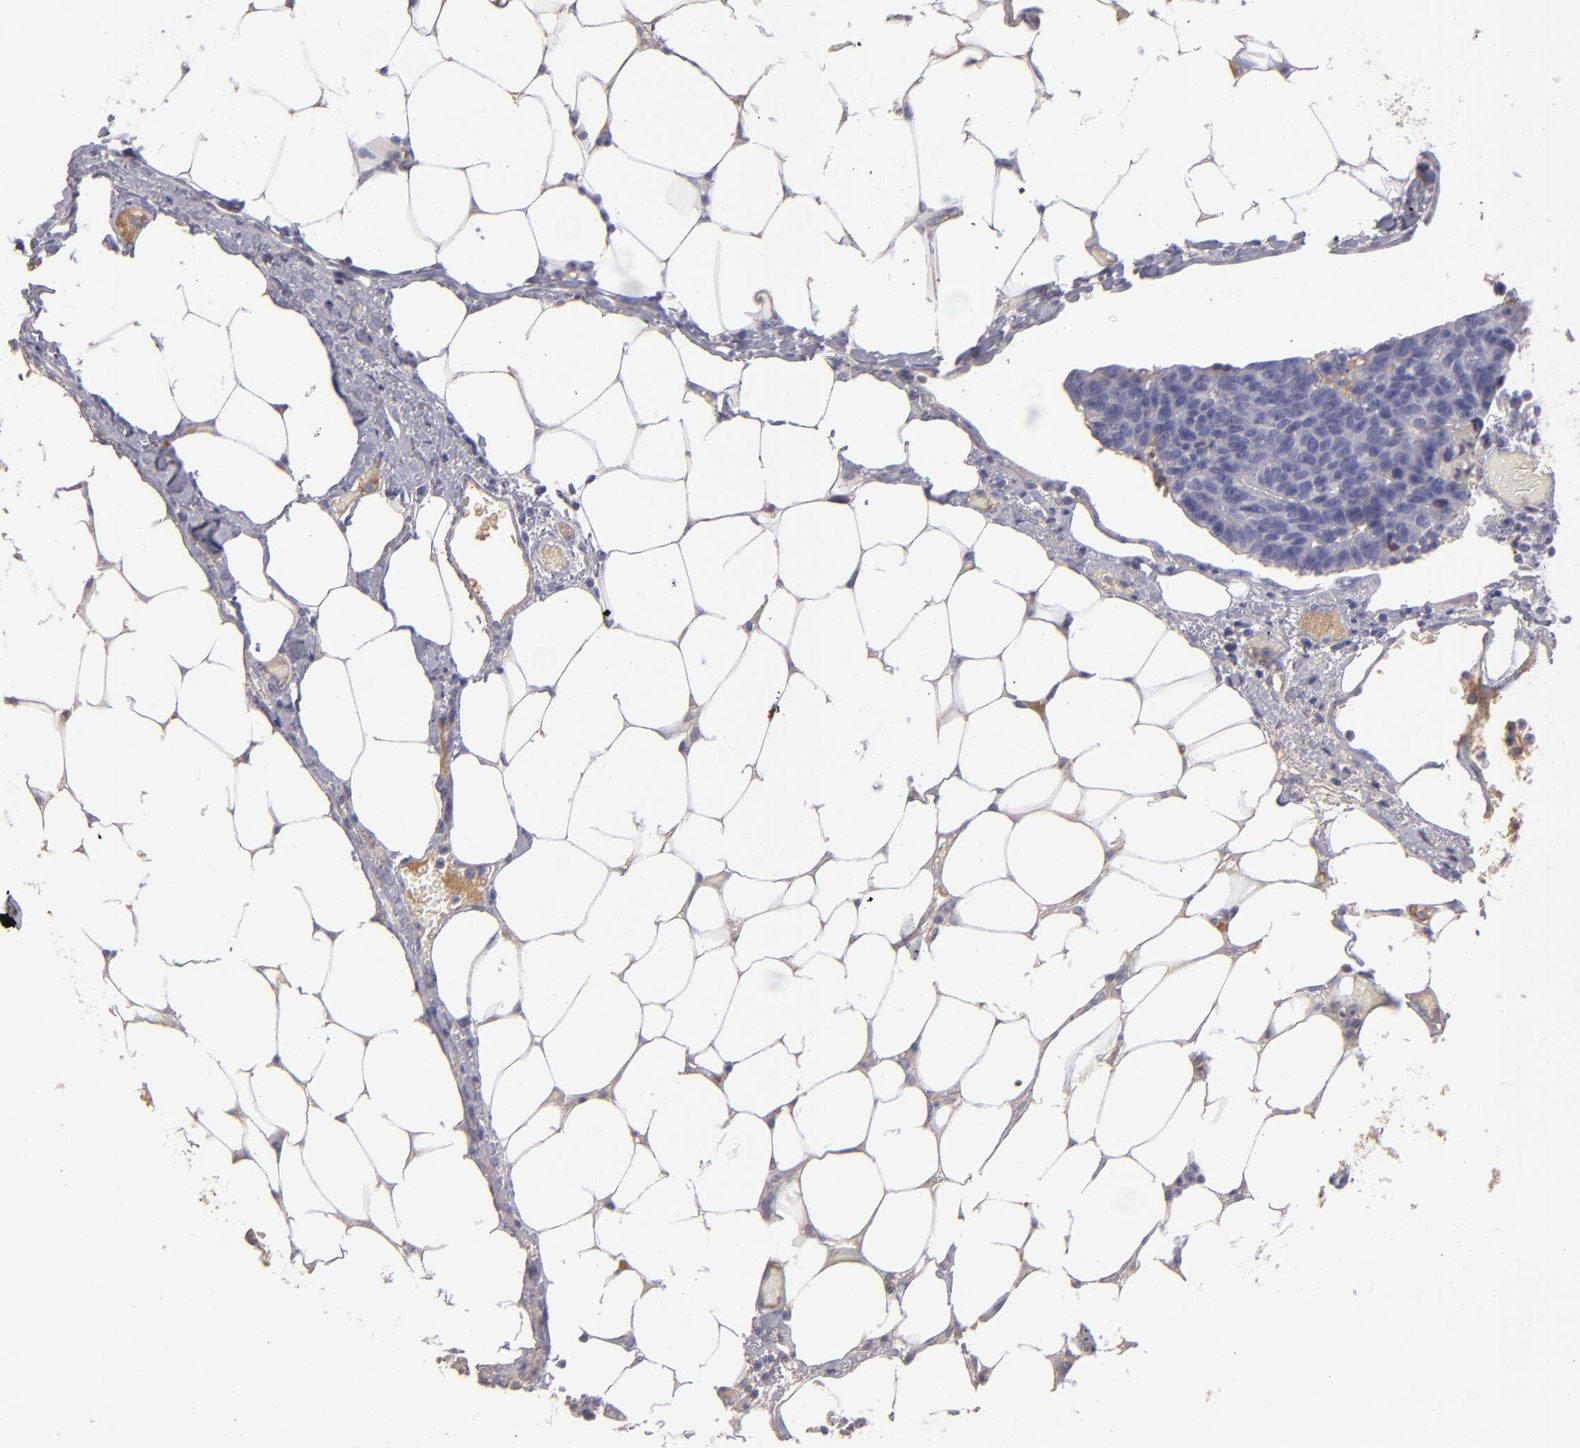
{"staining": {"intensity": "negative", "quantity": "none", "location": "none"}, "tissue": "colorectal cancer", "cell_type": "Tumor cells", "image_type": "cancer", "snomed": [{"axis": "morphology", "description": "Adenocarcinoma, NOS"}, {"axis": "topography", "description": "Colon"}], "caption": "High power microscopy histopathology image of an immunohistochemistry (IHC) micrograph of colorectal cancer, revealing no significant staining in tumor cells. The staining is performed using DAB (3,3'-diaminobenzidine) brown chromogen with nuclei counter-stained in using hematoxylin.", "gene": "ABCC4", "patient": {"sex": "female", "age": 86}}